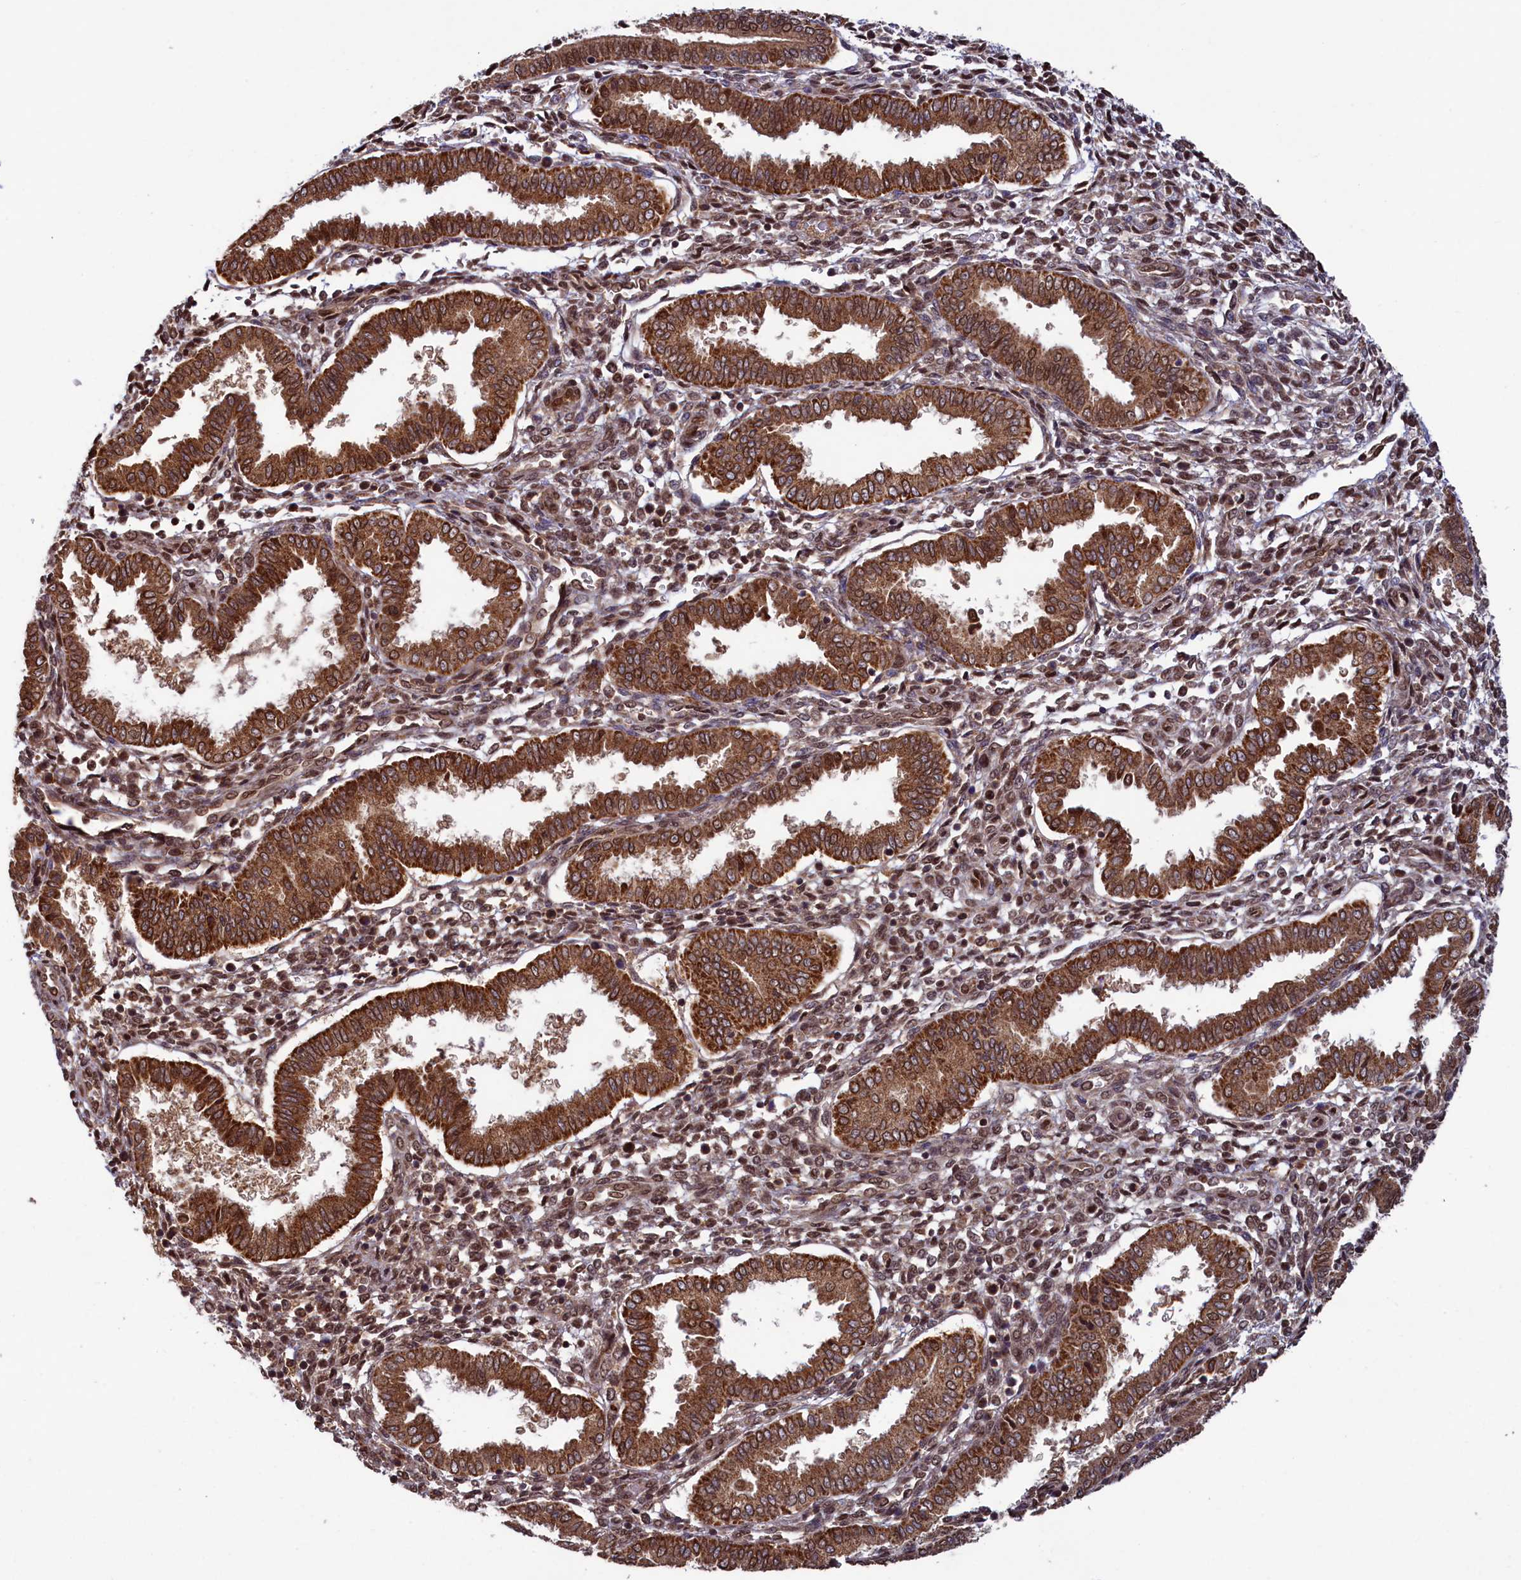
{"staining": {"intensity": "moderate", "quantity": "25%-75%", "location": "nuclear"}, "tissue": "endometrium", "cell_type": "Cells in endometrial stroma", "image_type": "normal", "snomed": [{"axis": "morphology", "description": "Normal tissue, NOS"}, {"axis": "topography", "description": "Endometrium"}], "caption": "Moderate nuclear staining for a protein is appreciated in approximately 25%-75% of cells in endometrial stroma of unremarkable endometrium using immunohistochemistry (IHC).", "gene": "NAE1", "patient": {"sex": "female", "age": 24}}